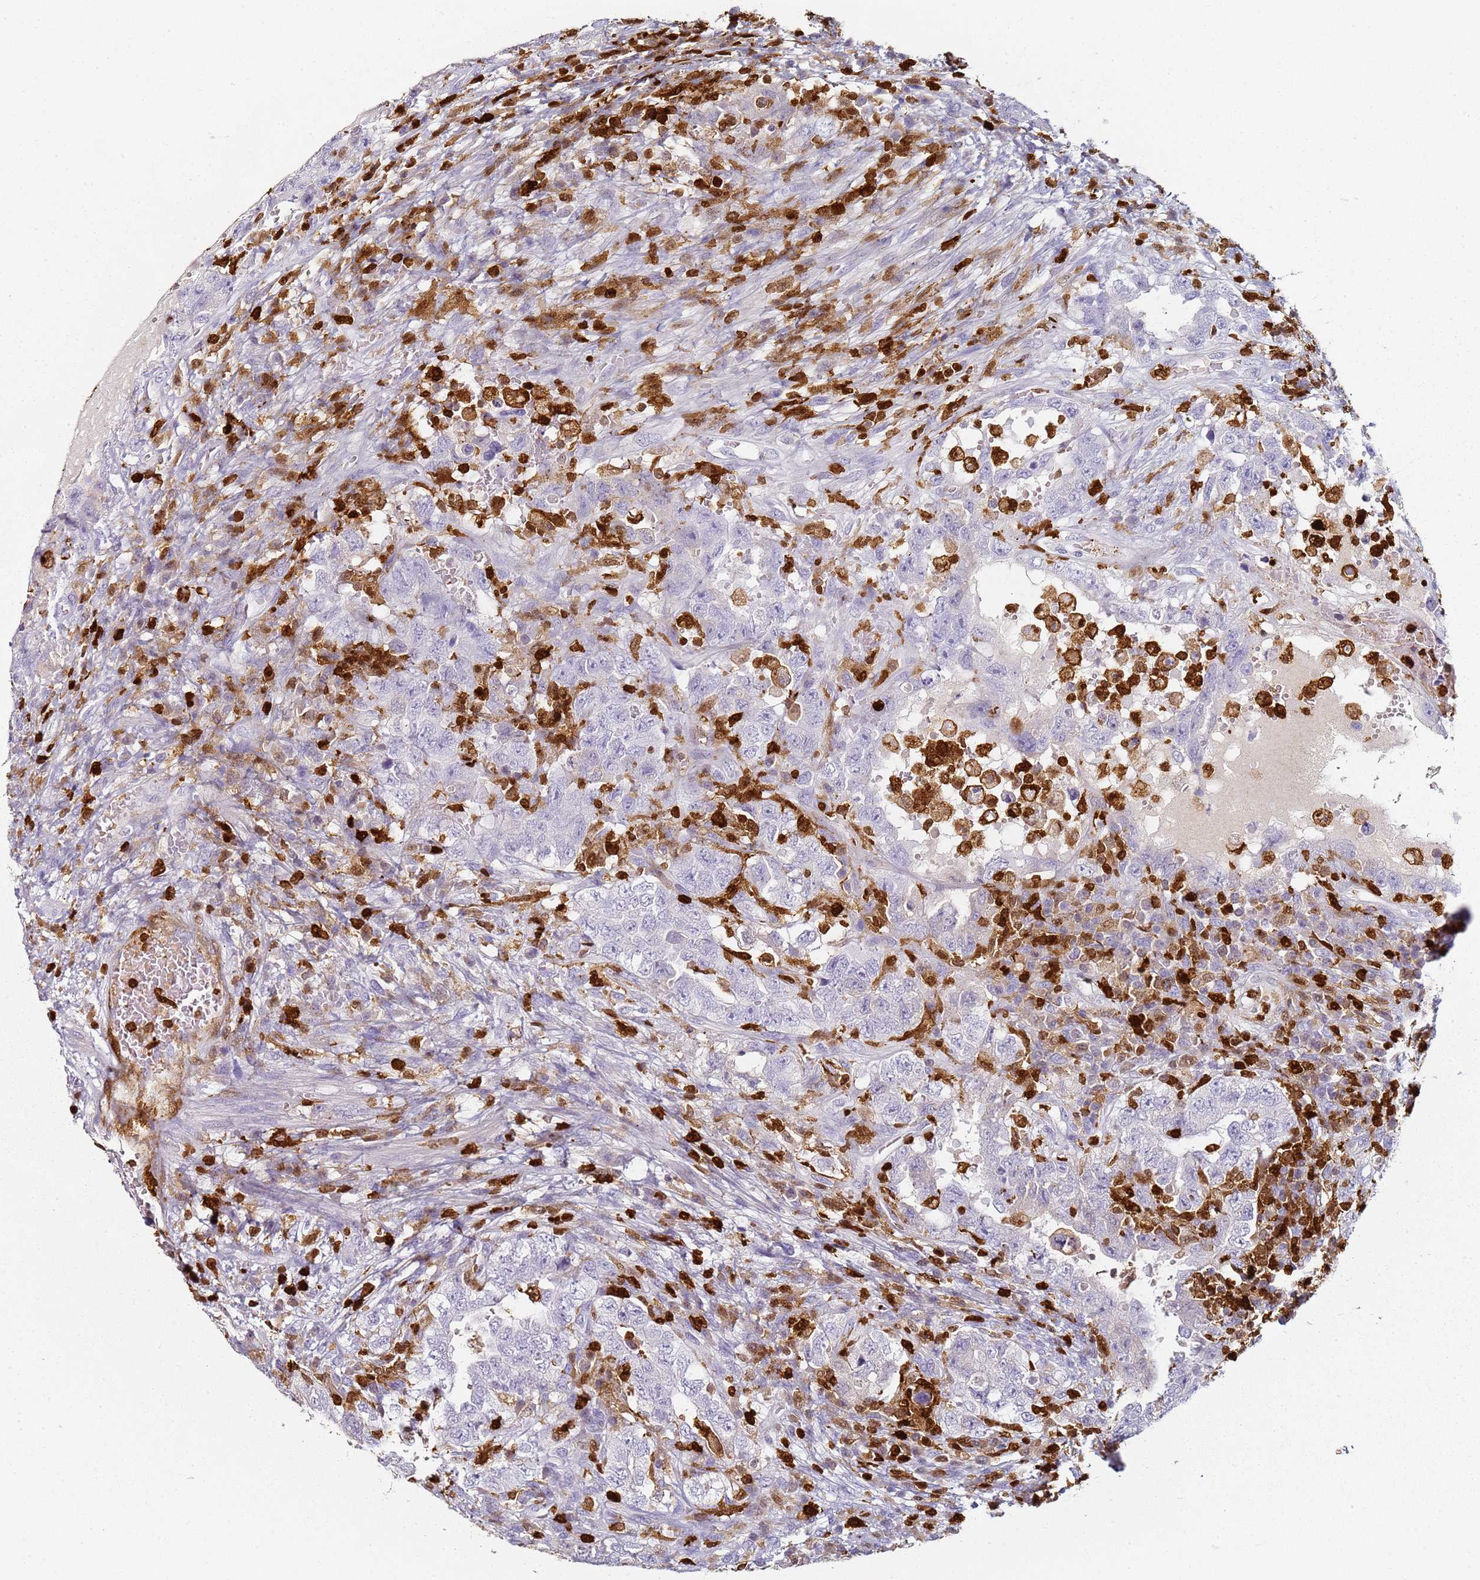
{"staining": {"intensity": "negative", "quantity": "none", "location": "none"}, "tissue": "testis cancer", "cell_type": "Tumor cells", "image_type": "cancer", "snomed": [{"axis": "morphology", "description": "Carcinoma, Embryonal, NOS"}, {"axis": "topography", "description": "Testis"}], "caption": "High power microscopy micrograph of an immunohistochemistry histopathology image of testis cancer, revealing no significant positivity in tumor cells. (DAB immunohistochemistry with hematoxylin counter stain).", "gene": "S100A4", "patient": {"sex": "male", "age": 26}}